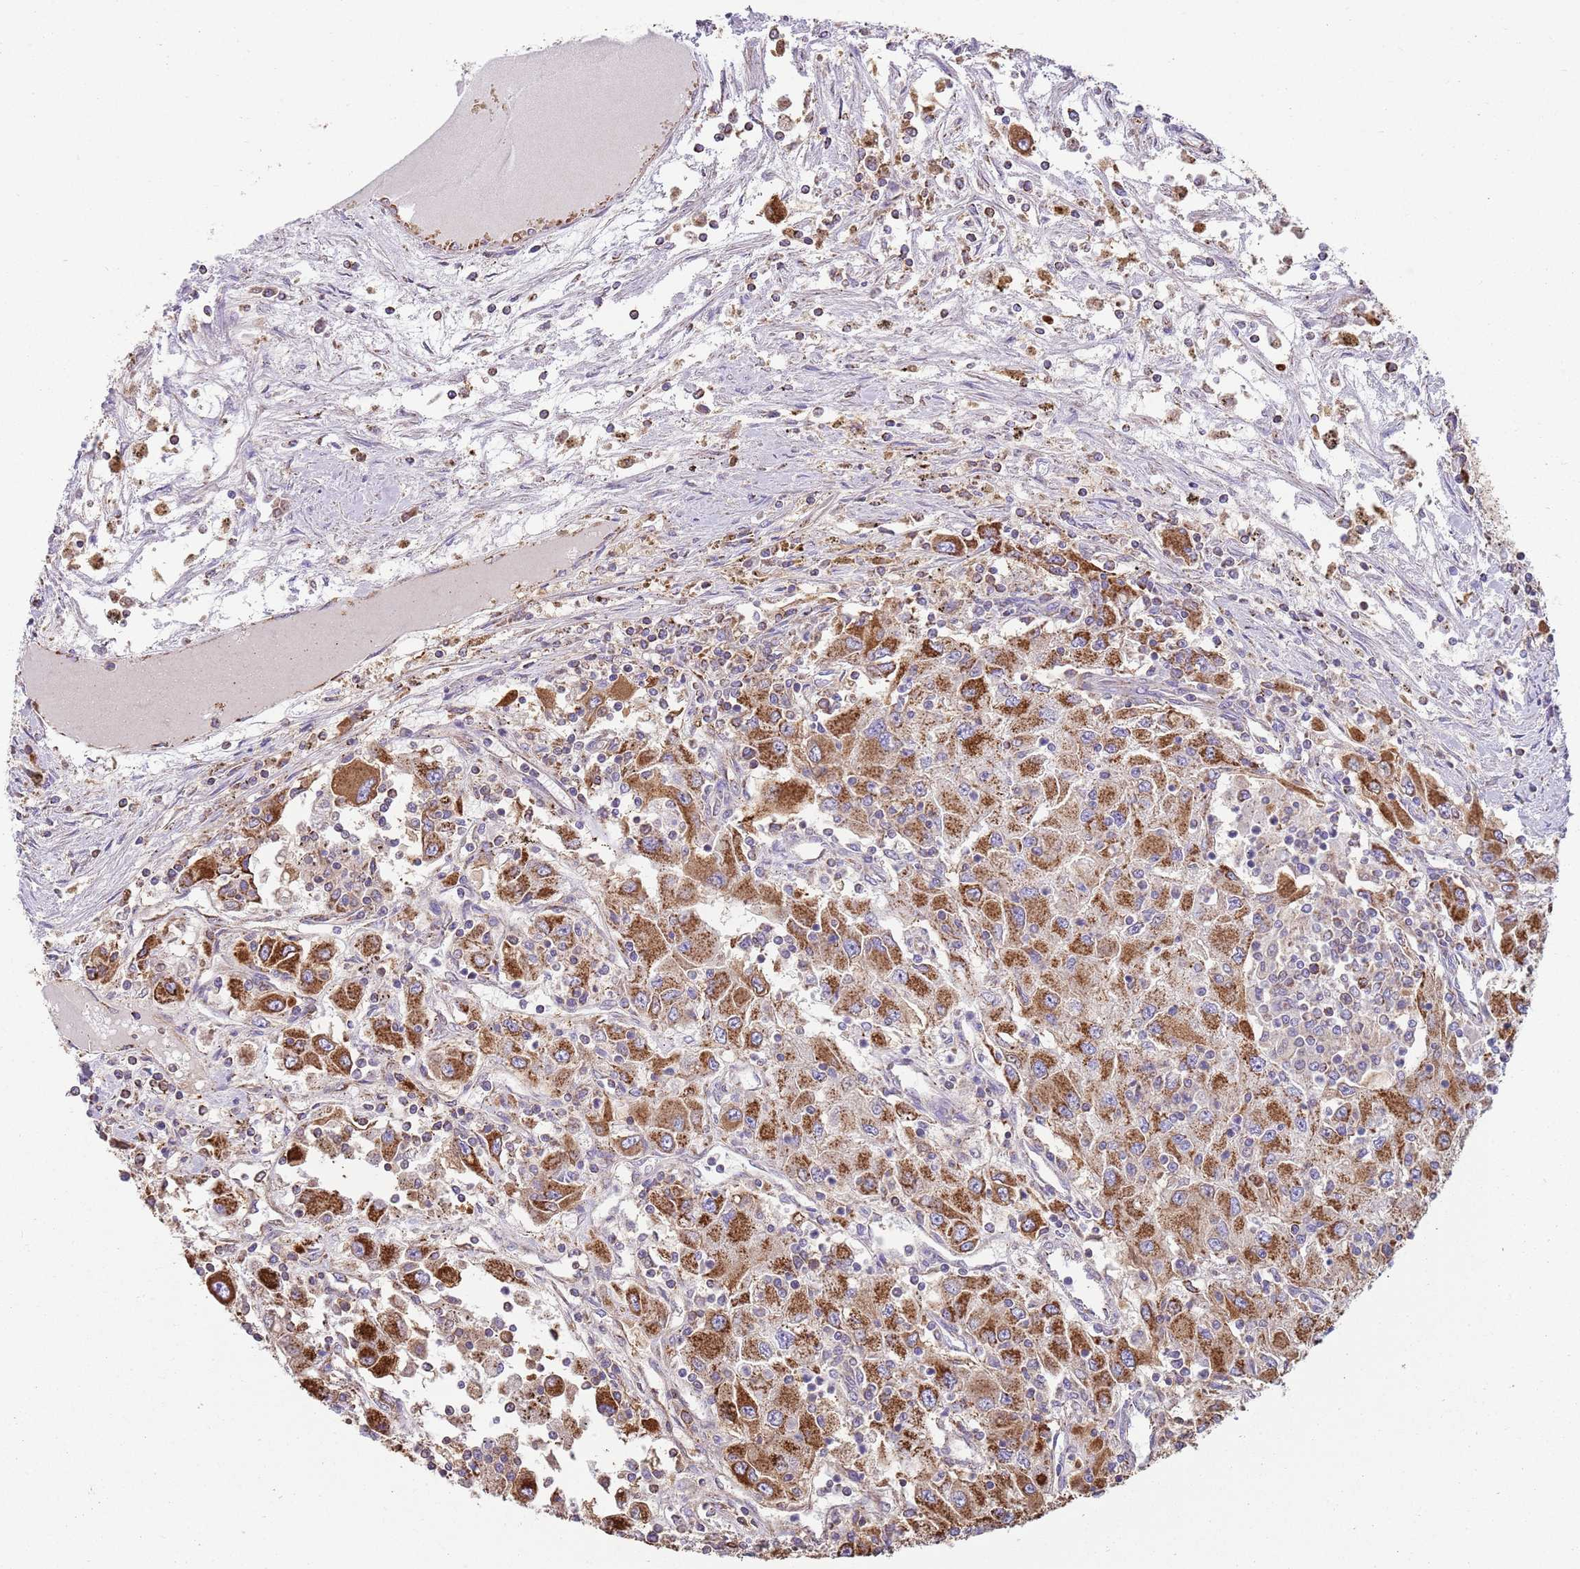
{"staining": {"intensity": "strong", "quantity": ">75%", "location": "cytoplasmic/membranous"}, "tissue": "renal cancer", "cell_type": "Tumor cells", "image_type": "cancer", "snomed": [{"axis": "morphology", "description": "Adenocarcinoma, NOS"}, {"axis": "topography", "description": "Kidney"}], "caption": "Protein expression analysis of human renal cancer reveals strong cytoplasmic/membranous expression in about >75% of tumor cells.", "gene": "TTLL1", "patient": {"sex": "female", "age": 67}}